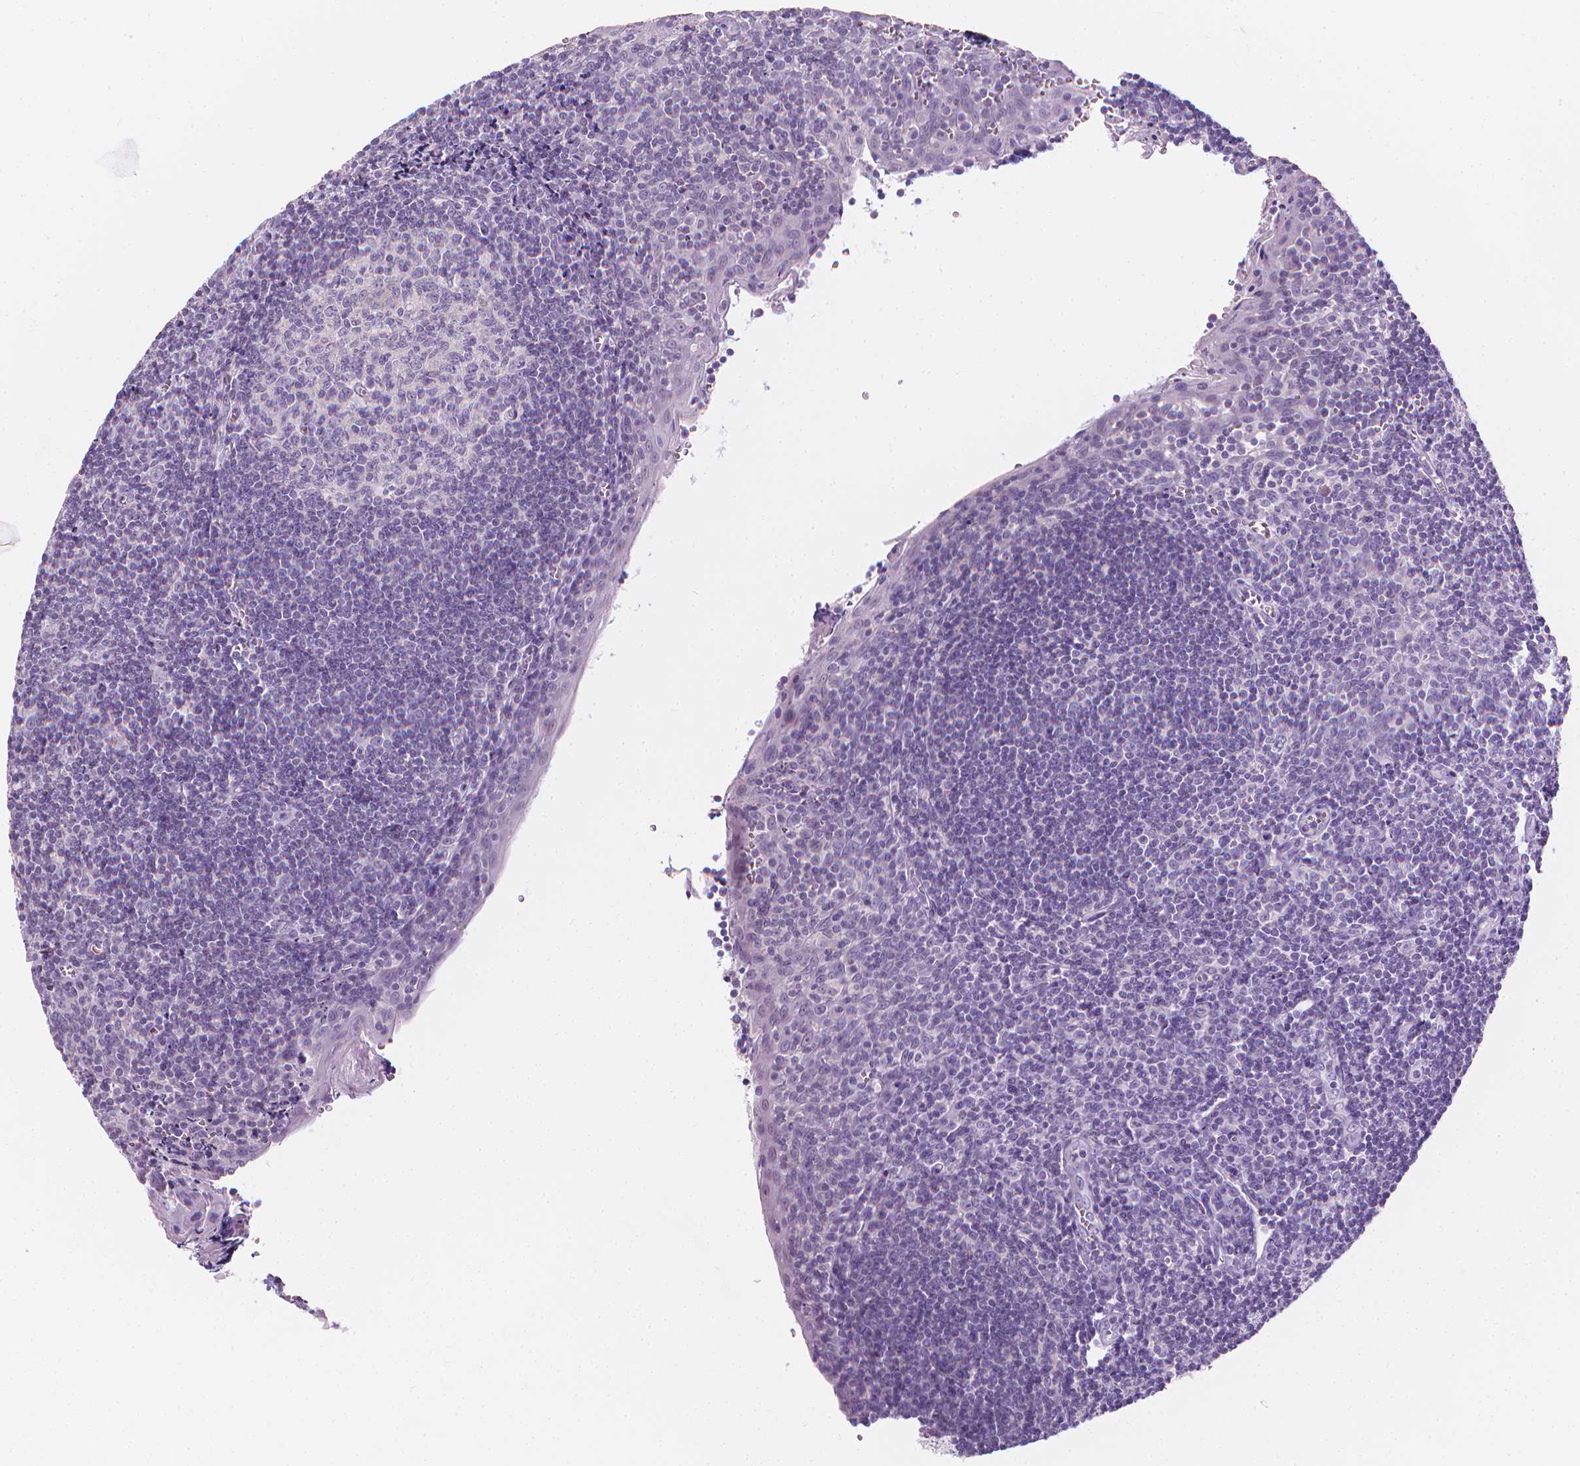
{"staining": {"intensity": "negative", "quantity": "none", "location": "none"}, "tissue": "tonsil", "cell_type": "Germinal center cells", "image_type": "normal", "snomed": [{"axis": "morphology", "description": "Normal tissue, NOS"}, {"axis": "morphology", "description": "Inflammation, NOS"}, {"axis": "topography", "description": "Tonsil"}], "caption": "This histopathology image is of benign tonsil stained with immunohistochemistry (IHC) to label a protein in brown with the nuclei are counter-stained blue. There is no staining in germinal center cells.", "gene": "DCAF8L1", "patient": {"sex": "female", "age": 31}}